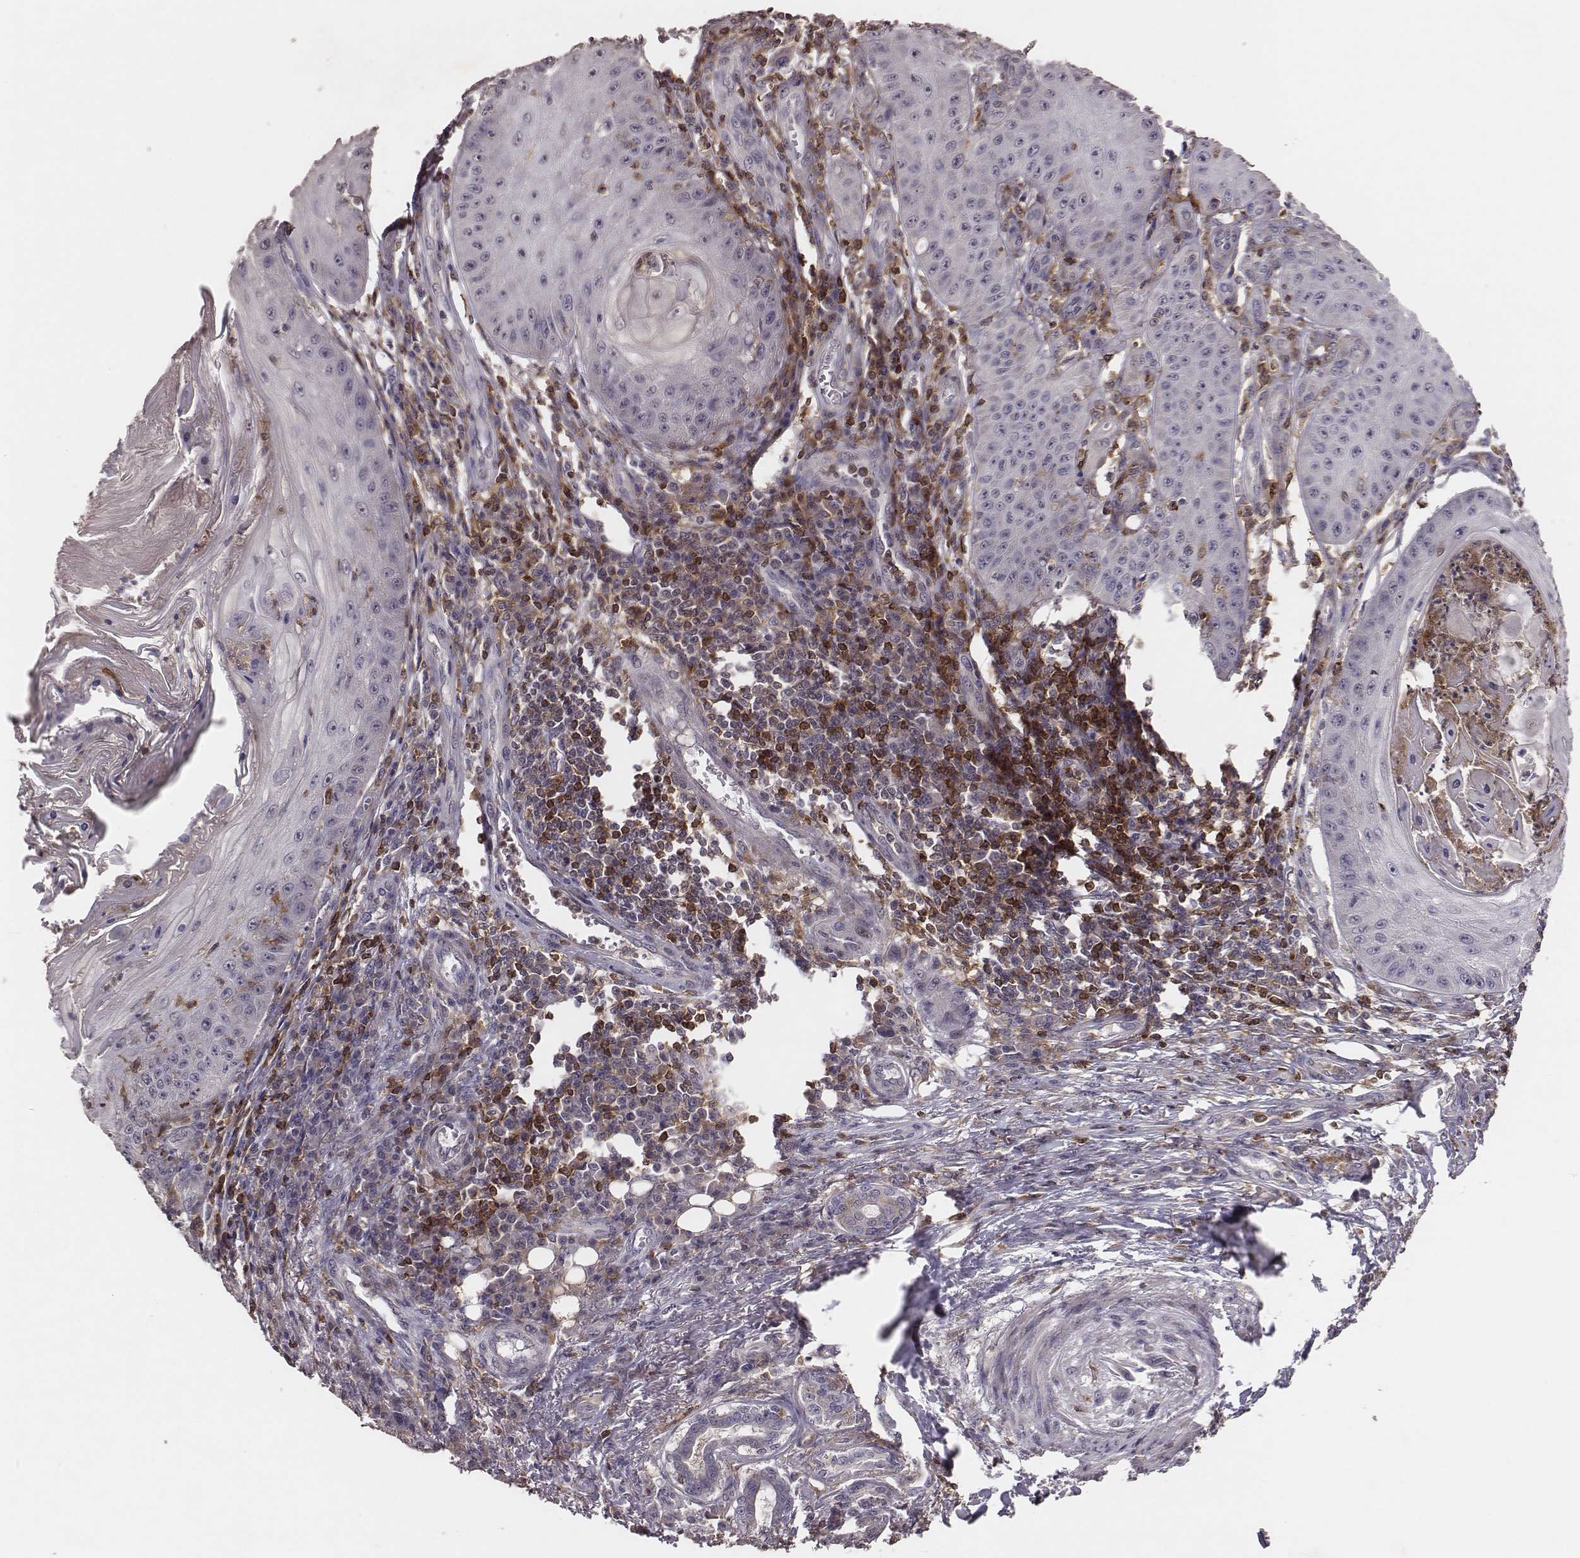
{"staining": {"intensity": "negative", "quantity": "none", "location": "none"}, "tissue": "skin cancer", "cell_type": "Tumor cells", "image_type": "cancer", "snomed": [{"axis": "morphology", "description": "Squamous cell carcinoma, NOS"}, {"axis": "topography", "description": "Skin"}], "caption": "A histopathology image of human skin cancer (squamous cell carcinoma) is negative for staining in tumor cells. The staining is performed using DAB brown chromogen with nuclei counter-stained in using hematoxylin.", "gene": "PILRA", "patient": {"sex": "male", "age": 70}}